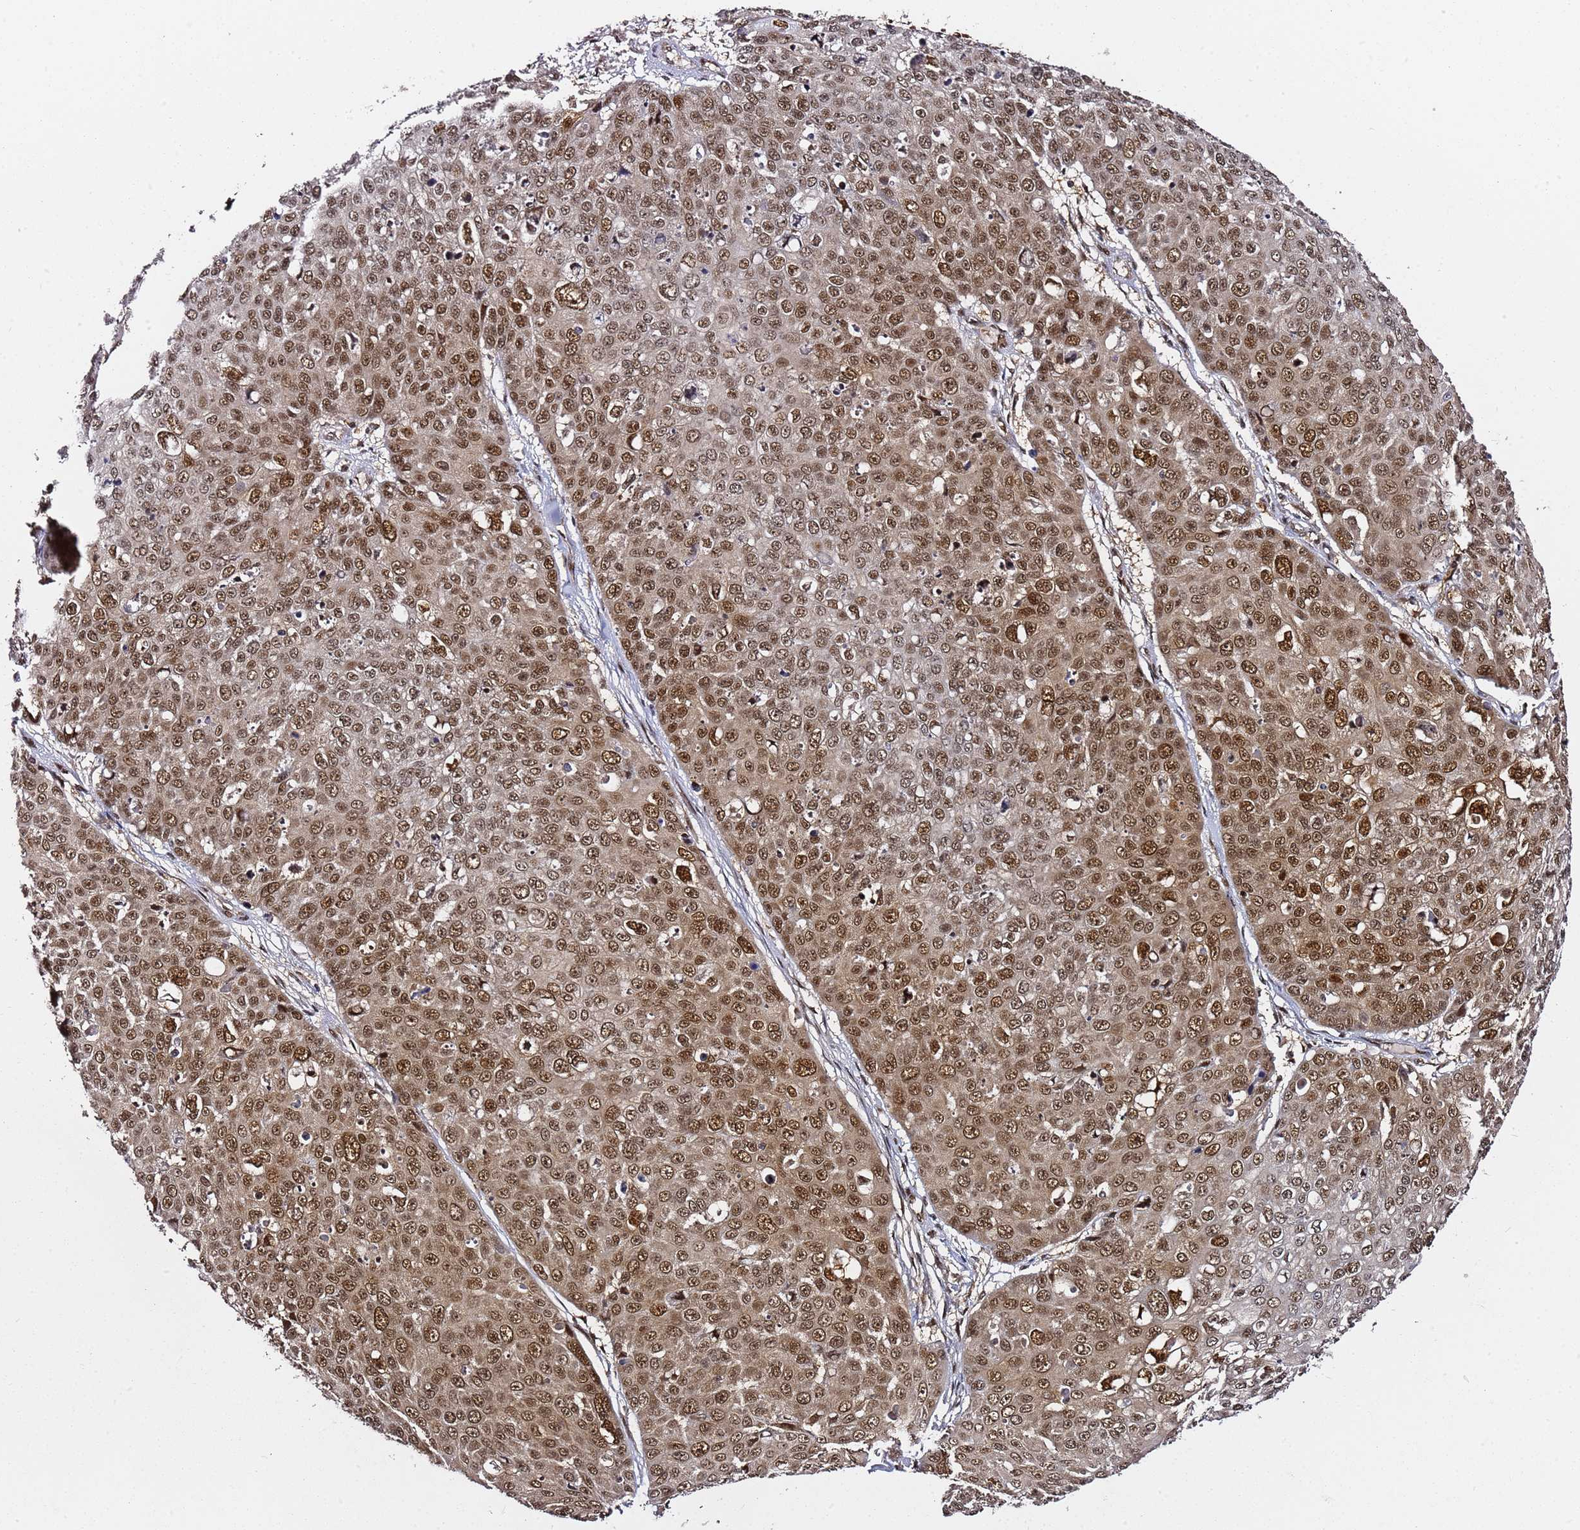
{"staining": {"intensity": "moderate", "quantity": ">75%", "location": "nuclear"}, "tissue": "skin cancer", "cell_type": "Tumor cells", "image_type": "cancer", "snomed": [{"axis": "morphology", "description": "Squamous cell carcinoma, NOS"}, {"axis": "topography", "description": "Skin"}], "caption": "A histopathology image of human skin cancer (squamous cell carcinoma) stained for a protein demonstrates moderate nuclear brown staining in tumor cells. The staining was performed using DAB to visualize the protein expression in brown, while the nuclei were stained in blue with hematoxylin (Magnification: 20x).", "gene": "RGS18", "patient": {"sex": "male", "age": 71}}